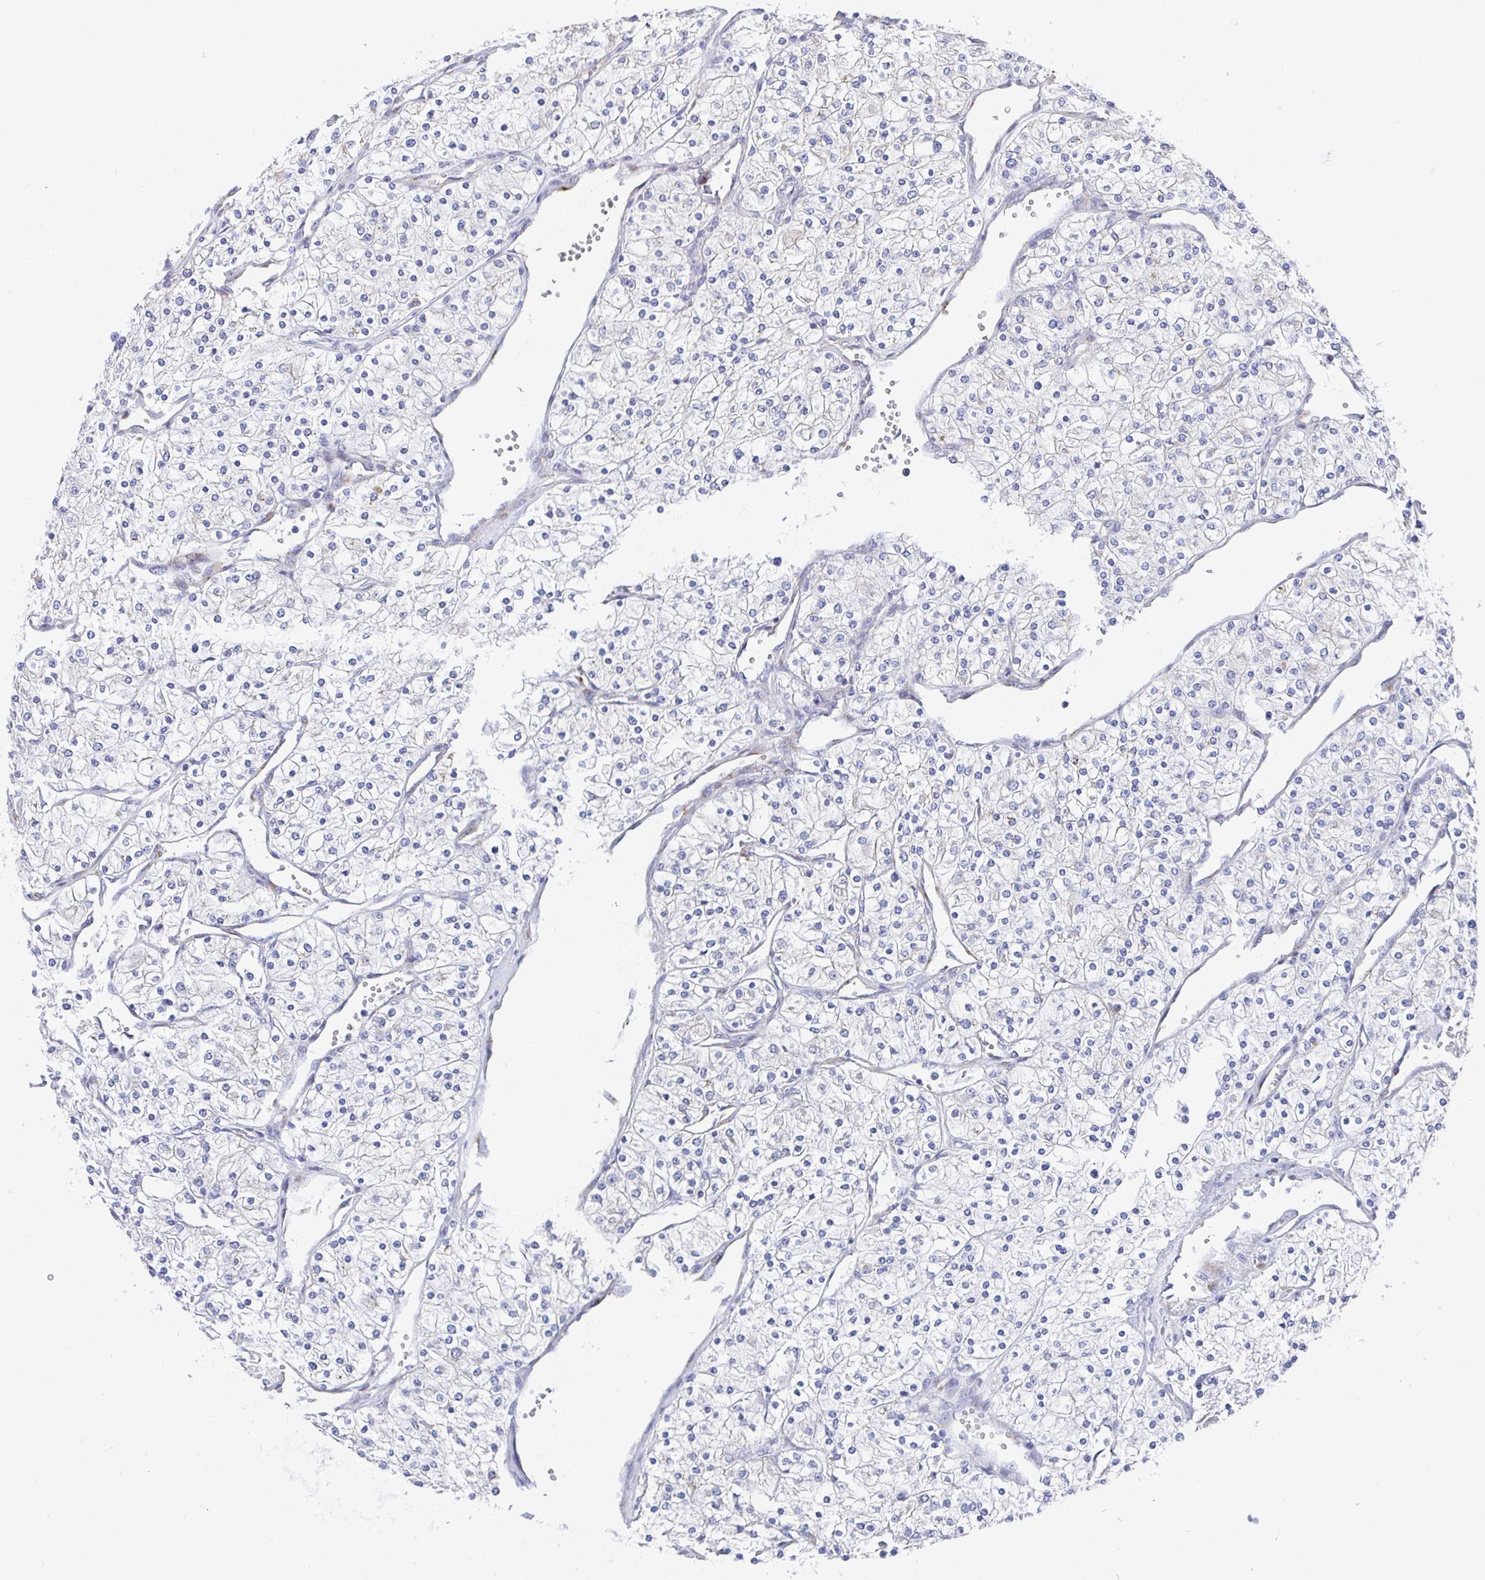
{"staining": {"intensity": "negative", "quantity": "none", "location": "none"}, "tissue": "renal cancer", "cell_type": "Tumor cells", "image_type": "cancer", "snomed": [{"axis": "morphology", "description": "Adenocarcinoma, NOS"}, {"axis": "topography", "description": "Kidney"}], "caption": "Tumor cells show no significant protein positivity in renal adenocarcinoma.", "gene": "TAS2R39", "patient": {"sex": "male", "age": 80}}